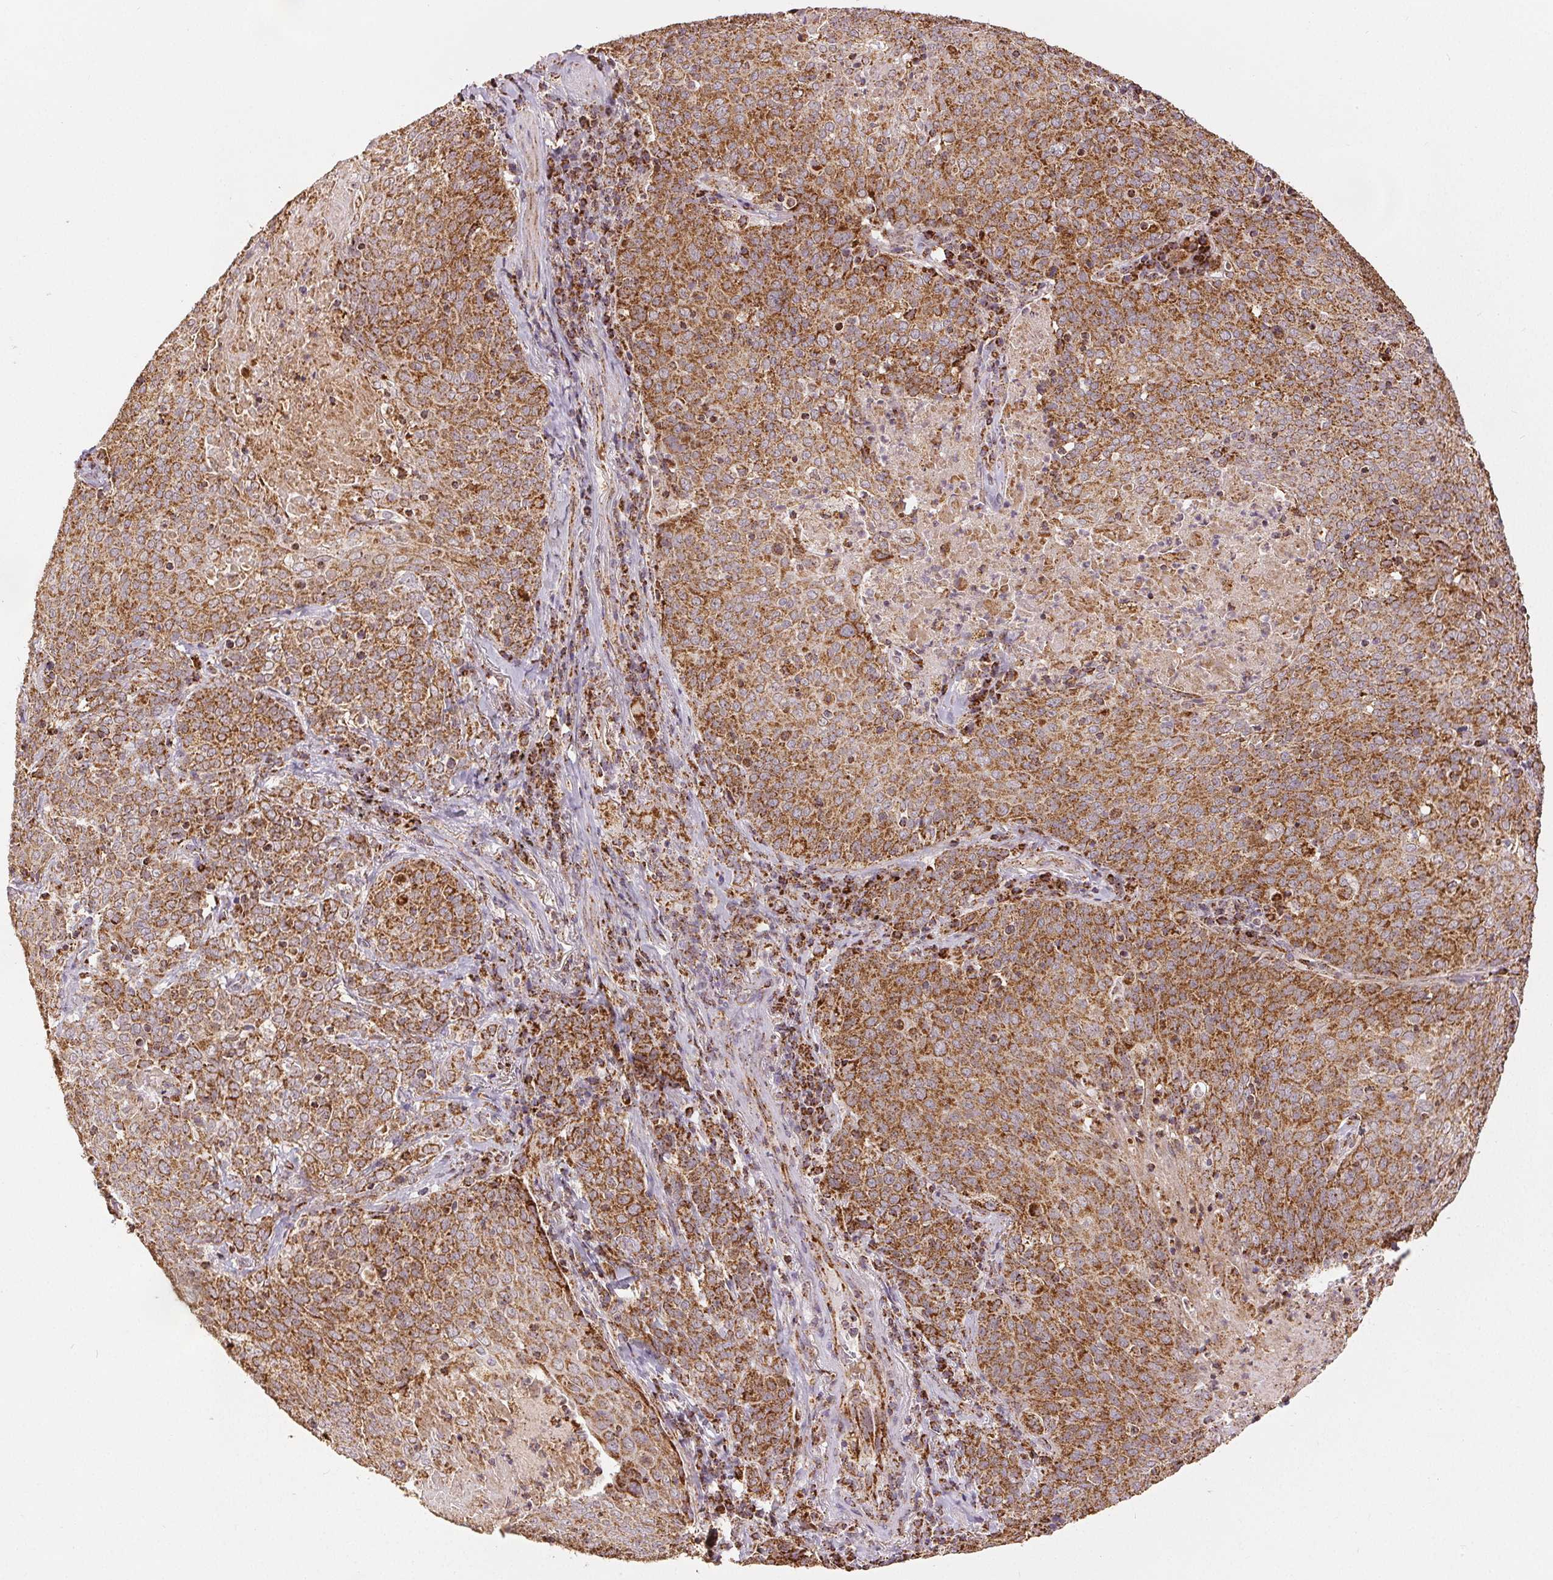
{"staining": {"intensity": "moderate", "quantity": ">75%", "location": "cytoplasmic/membranous"}, "tissue": "lung cancer", "cell_type": "Tumor cells", "image_type": "cancer", "snomed": [{"axis": "morphology", "description": "Squamous cell carcinoma, NOS"}, {"axis": "topography", "description": "Lung"}], "caption": "This histopathology image exhibits immunohistochemistry staining of lung cancer, with medium moderate cytoplasmic/membranous staining in about >75% of tumor cells.", "gene": "SDHB", "patient": {"sex": "male", "age": 82}}